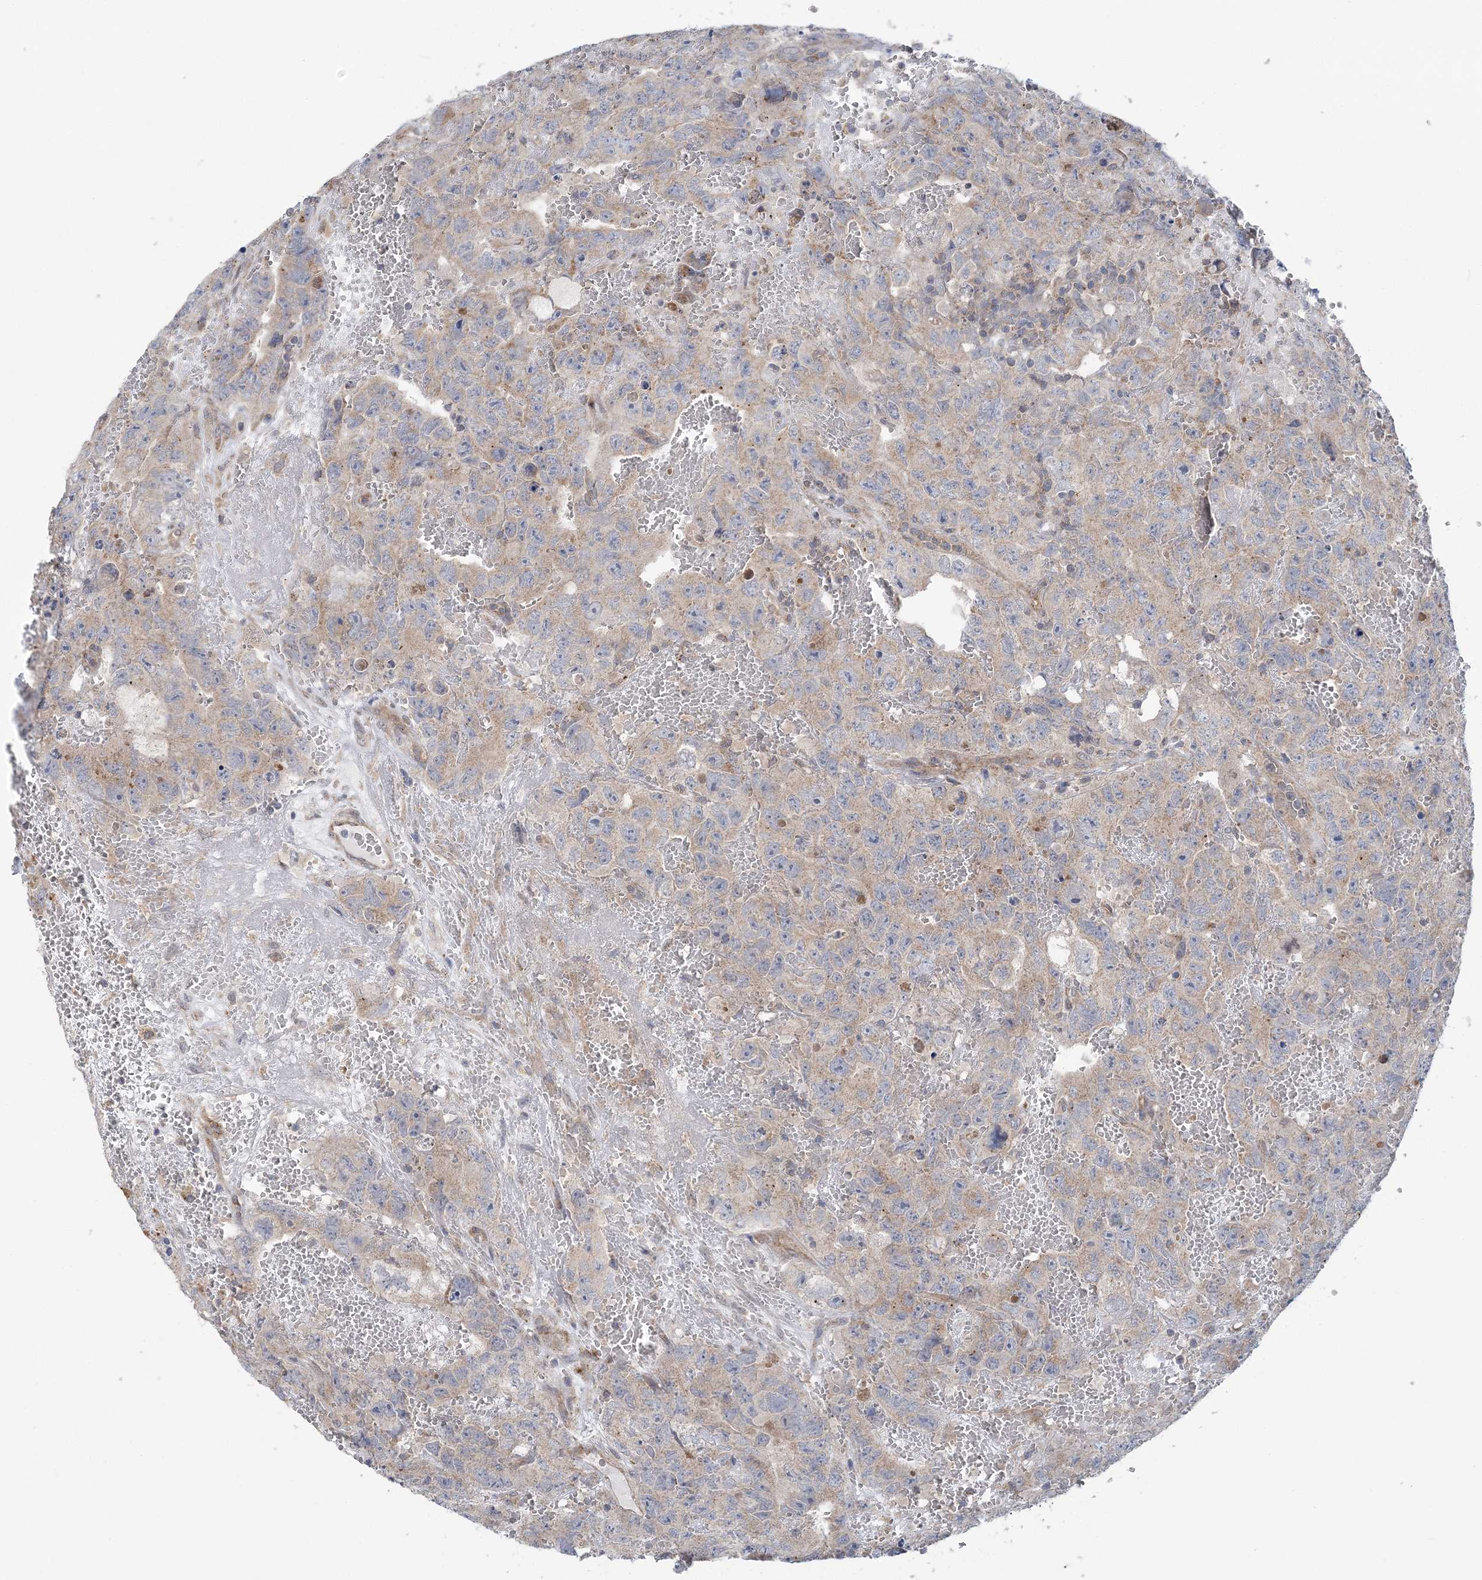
{"staining": {"intensity": "weak", "quantity": ">75%", "location": "cytoplasmic/membranous"}, "tissue": "testis cancer", "cell_type": "Tumor cells", "image_type": "cancer", "snomed": [{"axis": "morphology", "description": "Carcinoma, Embryonal, NOS"}, {"axis": "topography", "description": "Testis"}], "caption": "Testis cancer stained with a protein marker displays weak staining in tumor cells.", "gene": "COPE", "patient": {"sex": "male", "age": 45}}